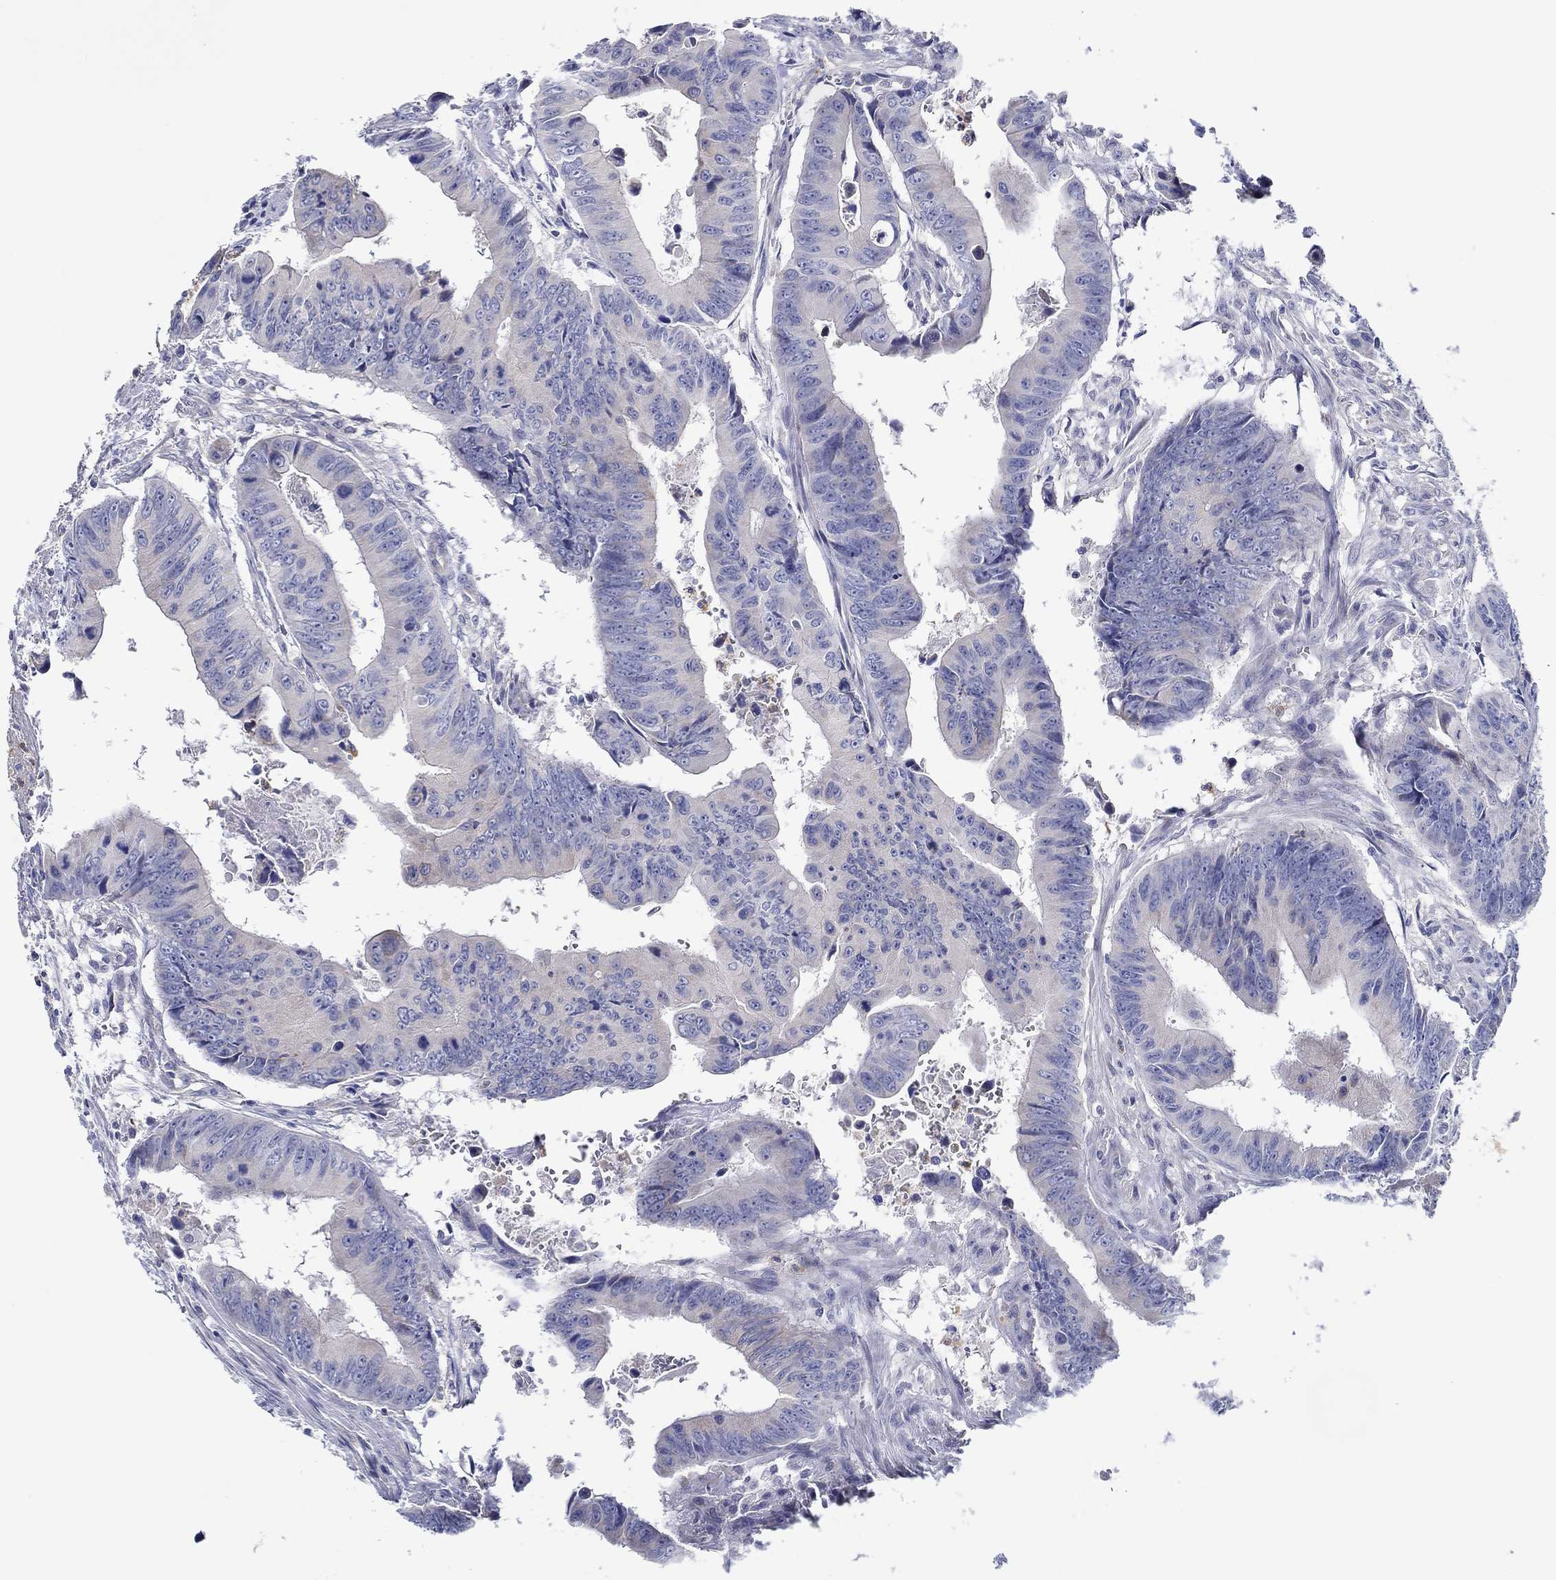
{"staining": {"intensity": "weak", "quantity": "<25%", "location": "cytoplasmic/membranous"}, "tissue": "colorectal cancer", "cell_type": "Tumor cells", "image_type": "cancer", "snomed": [{"axis": "morphology", "description": "Adenocarcinoma, NOS"}, {"axis": "topography", "description": "Colon"}], "caption": "A micrograph of human adenocarcinoma (colorectal) is negative for staining in tumor cells. (DAB (3,3'-diaminobenzidine) immunohistochemistry visualized using brightfield microscopy, high magnification).", "gene": "CFAP61", "patient": {"sex": "female", "age": 87}}